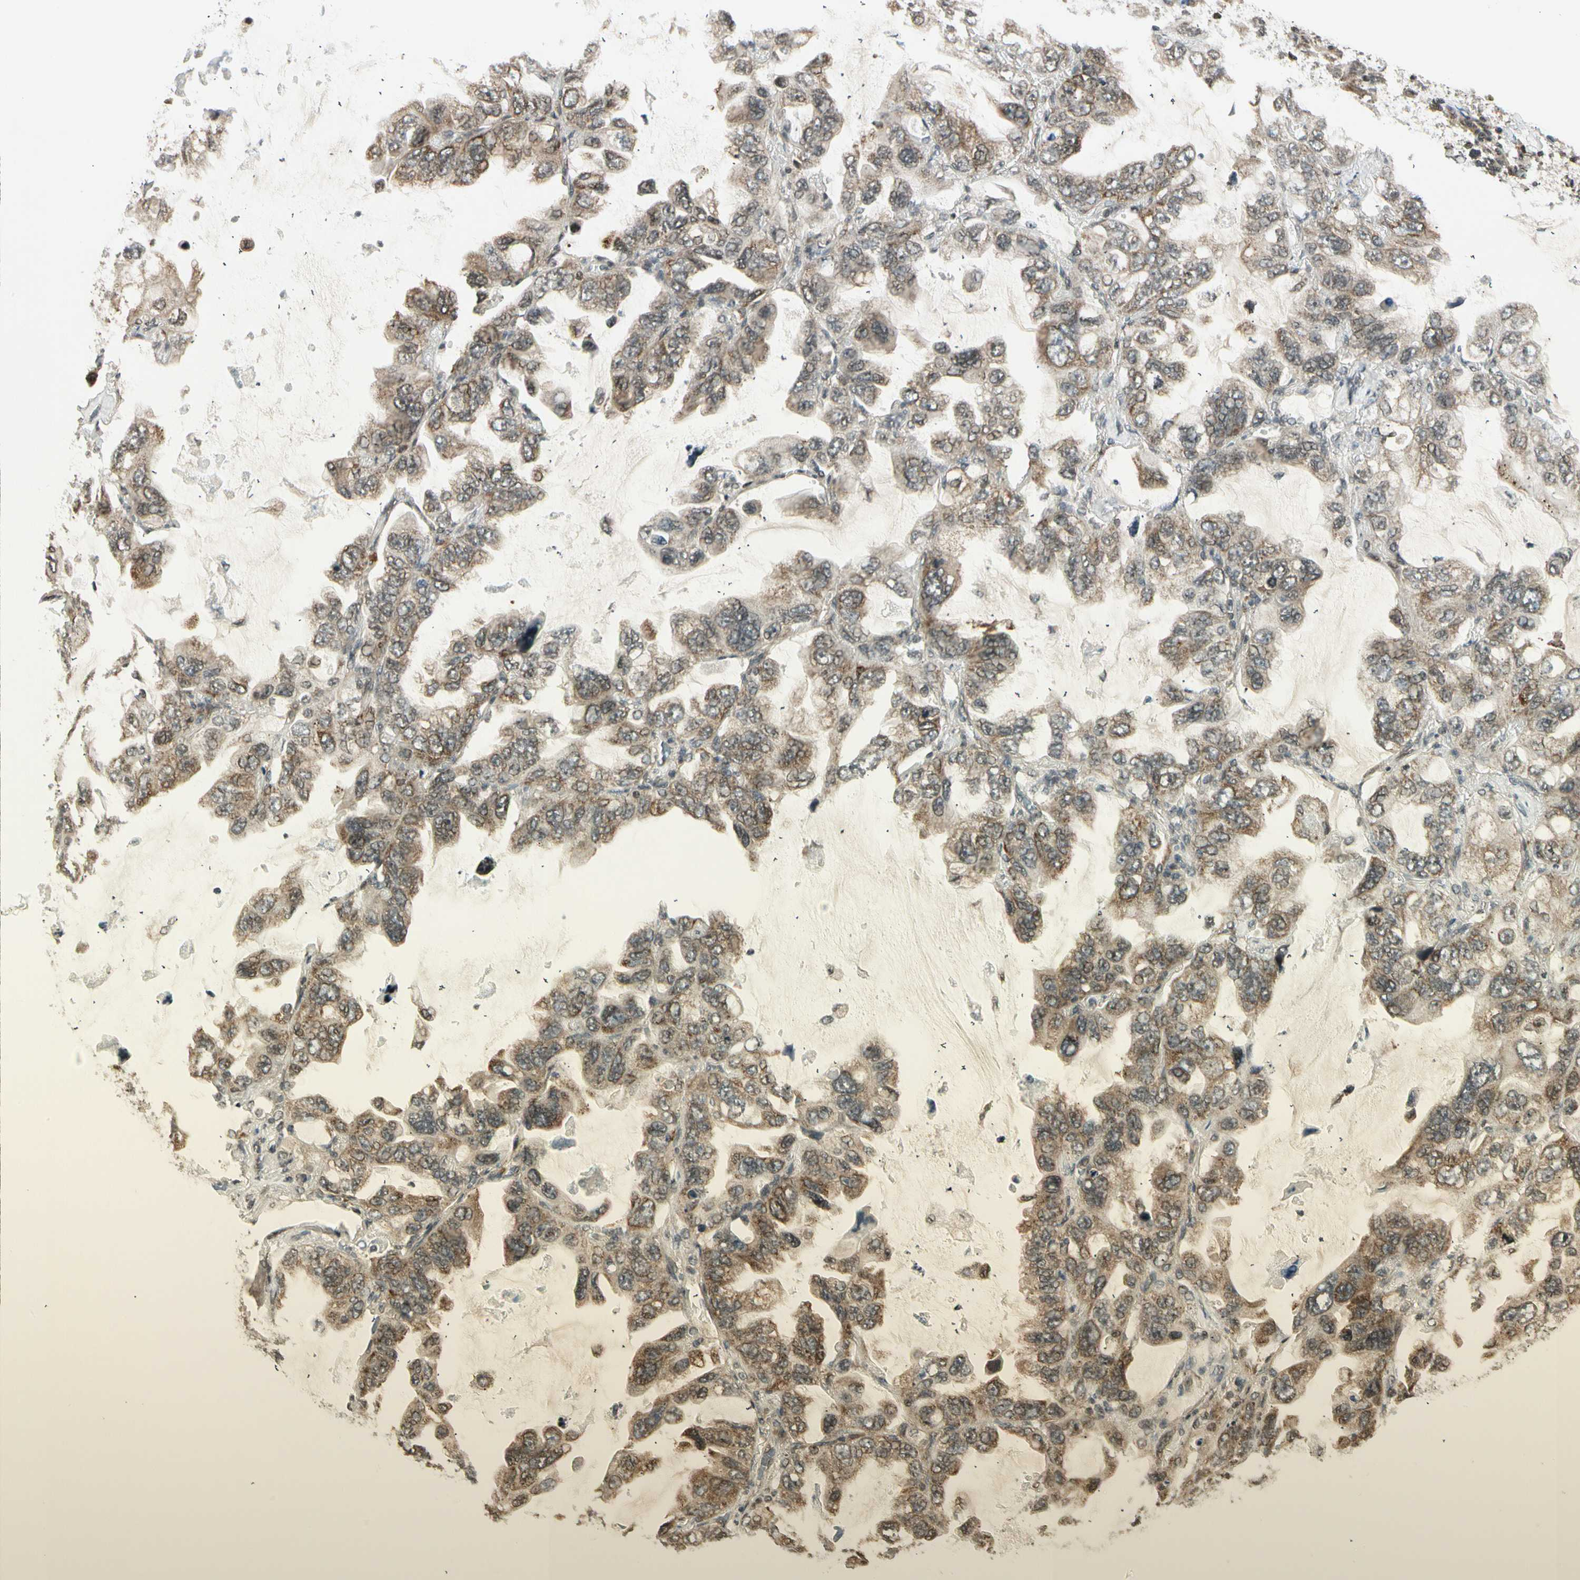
{"staining": {"intensity": "moderate", "quantity": "25%-75%", "location": "cytoplasmic/membranous"}, "tissue": "lung cancer", "cell_type": "Tumor cells", "image_type": "cancer", "snomed": [{"axis": "morphology", "description": "Squamous cell carcinoma, NOS"}, {"axis": "topography", "description": "Lung"}], "caption": "About 25%-75% of tumor cells in human lung cancer show moderate cytoplasmic/membranous protein positivity as visualized by brown immunohistochemical staining.", "gene": "SMN2", "patient": {"sex": "female", "age": 73}}